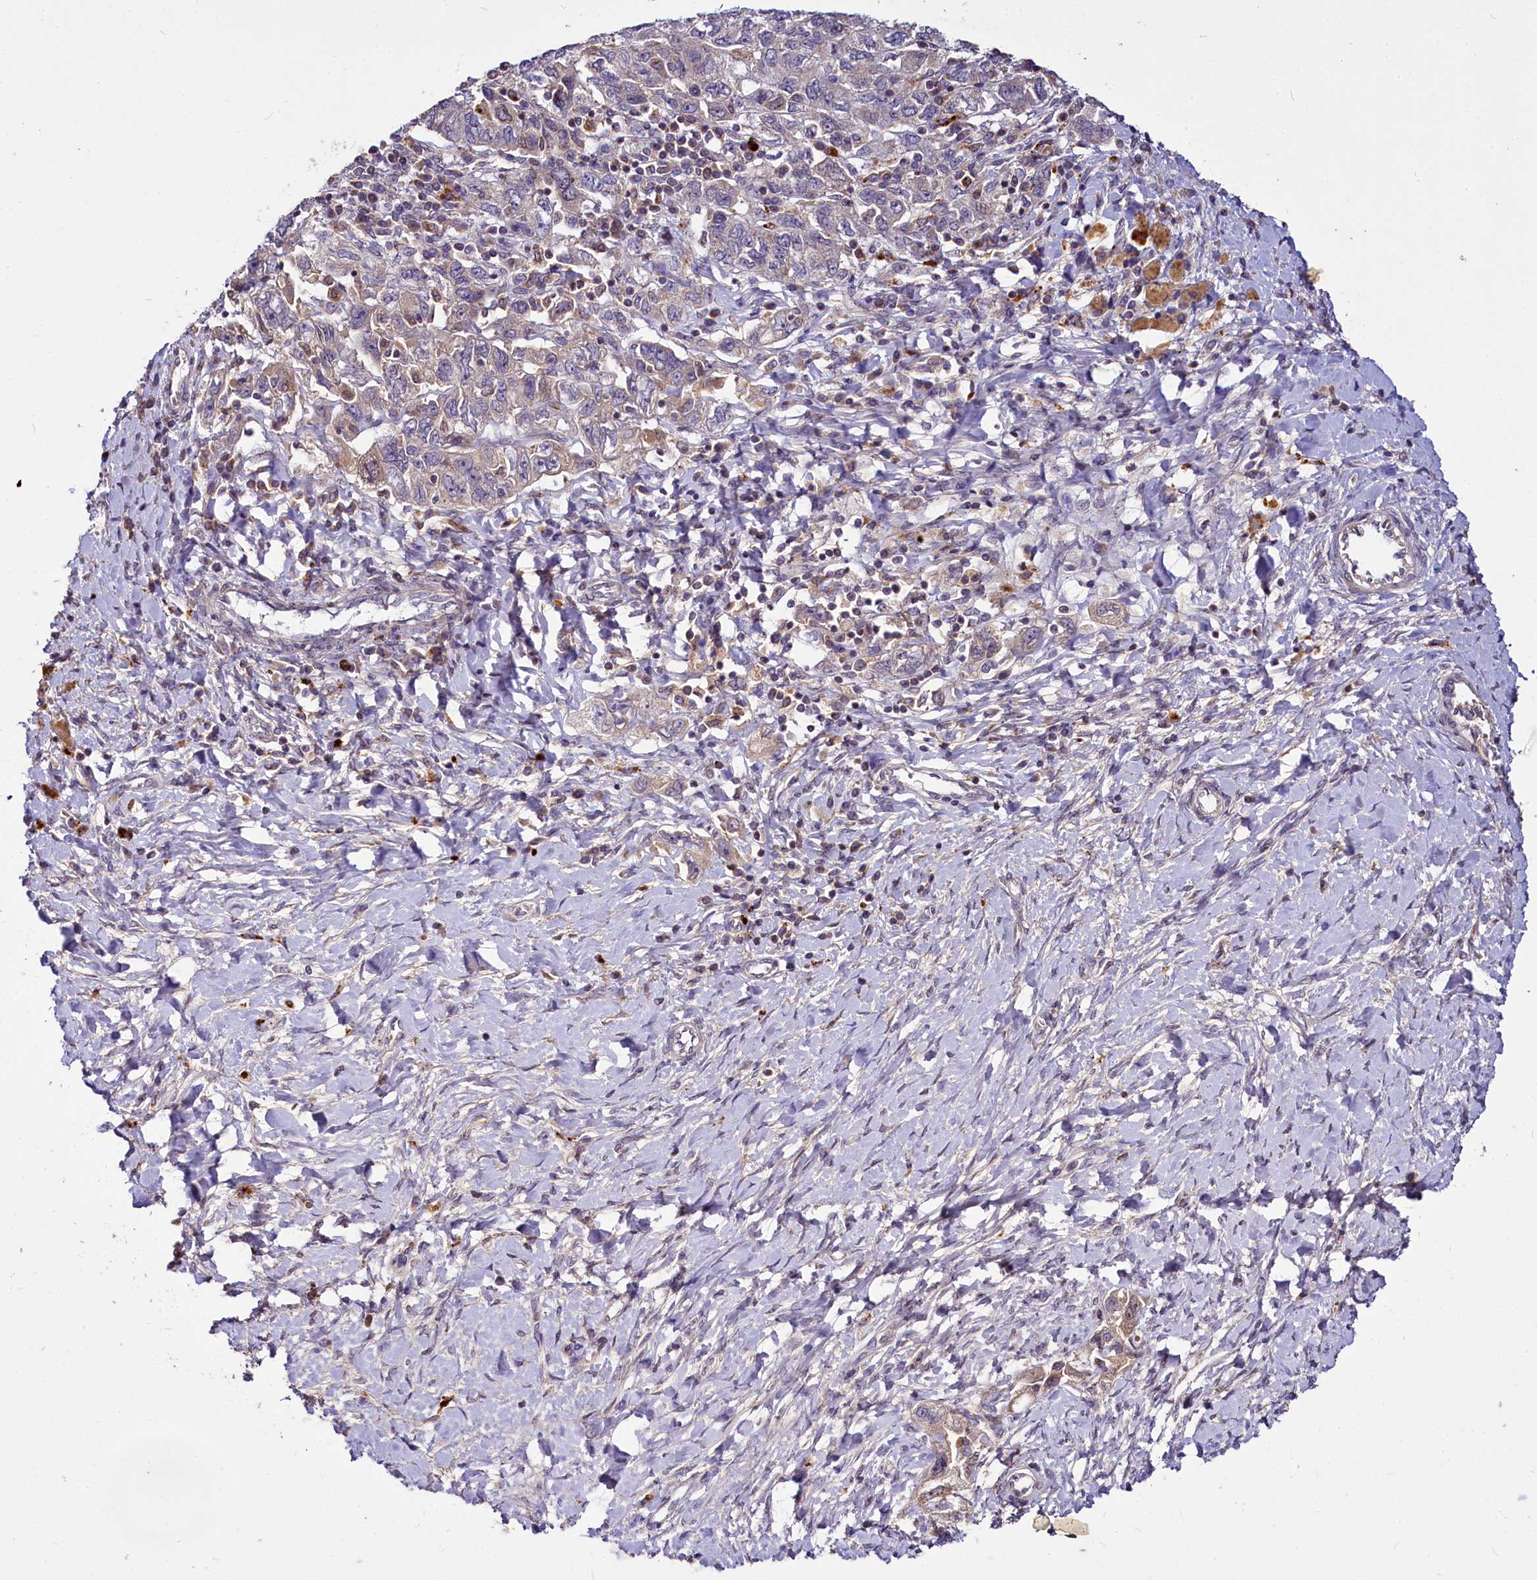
{"staining": {"intensity": "weak", "quantity": "<25%", "location": "cytoplasmic/membranous"}, "tissue": "ovarian cancer", "cell_type": "Tumor cells", "image_type": "cancer", "snomed": [{"axis": "morphology", "description": "Carcinoma, NOS"}, {"axis": "morphology", "description": "Cystadenocarcinoma, serous, NOS"}, {"axis": "topography", "description": "Ovary"}], "caption": "Protein analysis of serous cystadenocarcinoma (ovarian) shows no significant staining in tumor cells.", "gene": "C11orf86", "patient": {"sex": "female", "age": 69}}